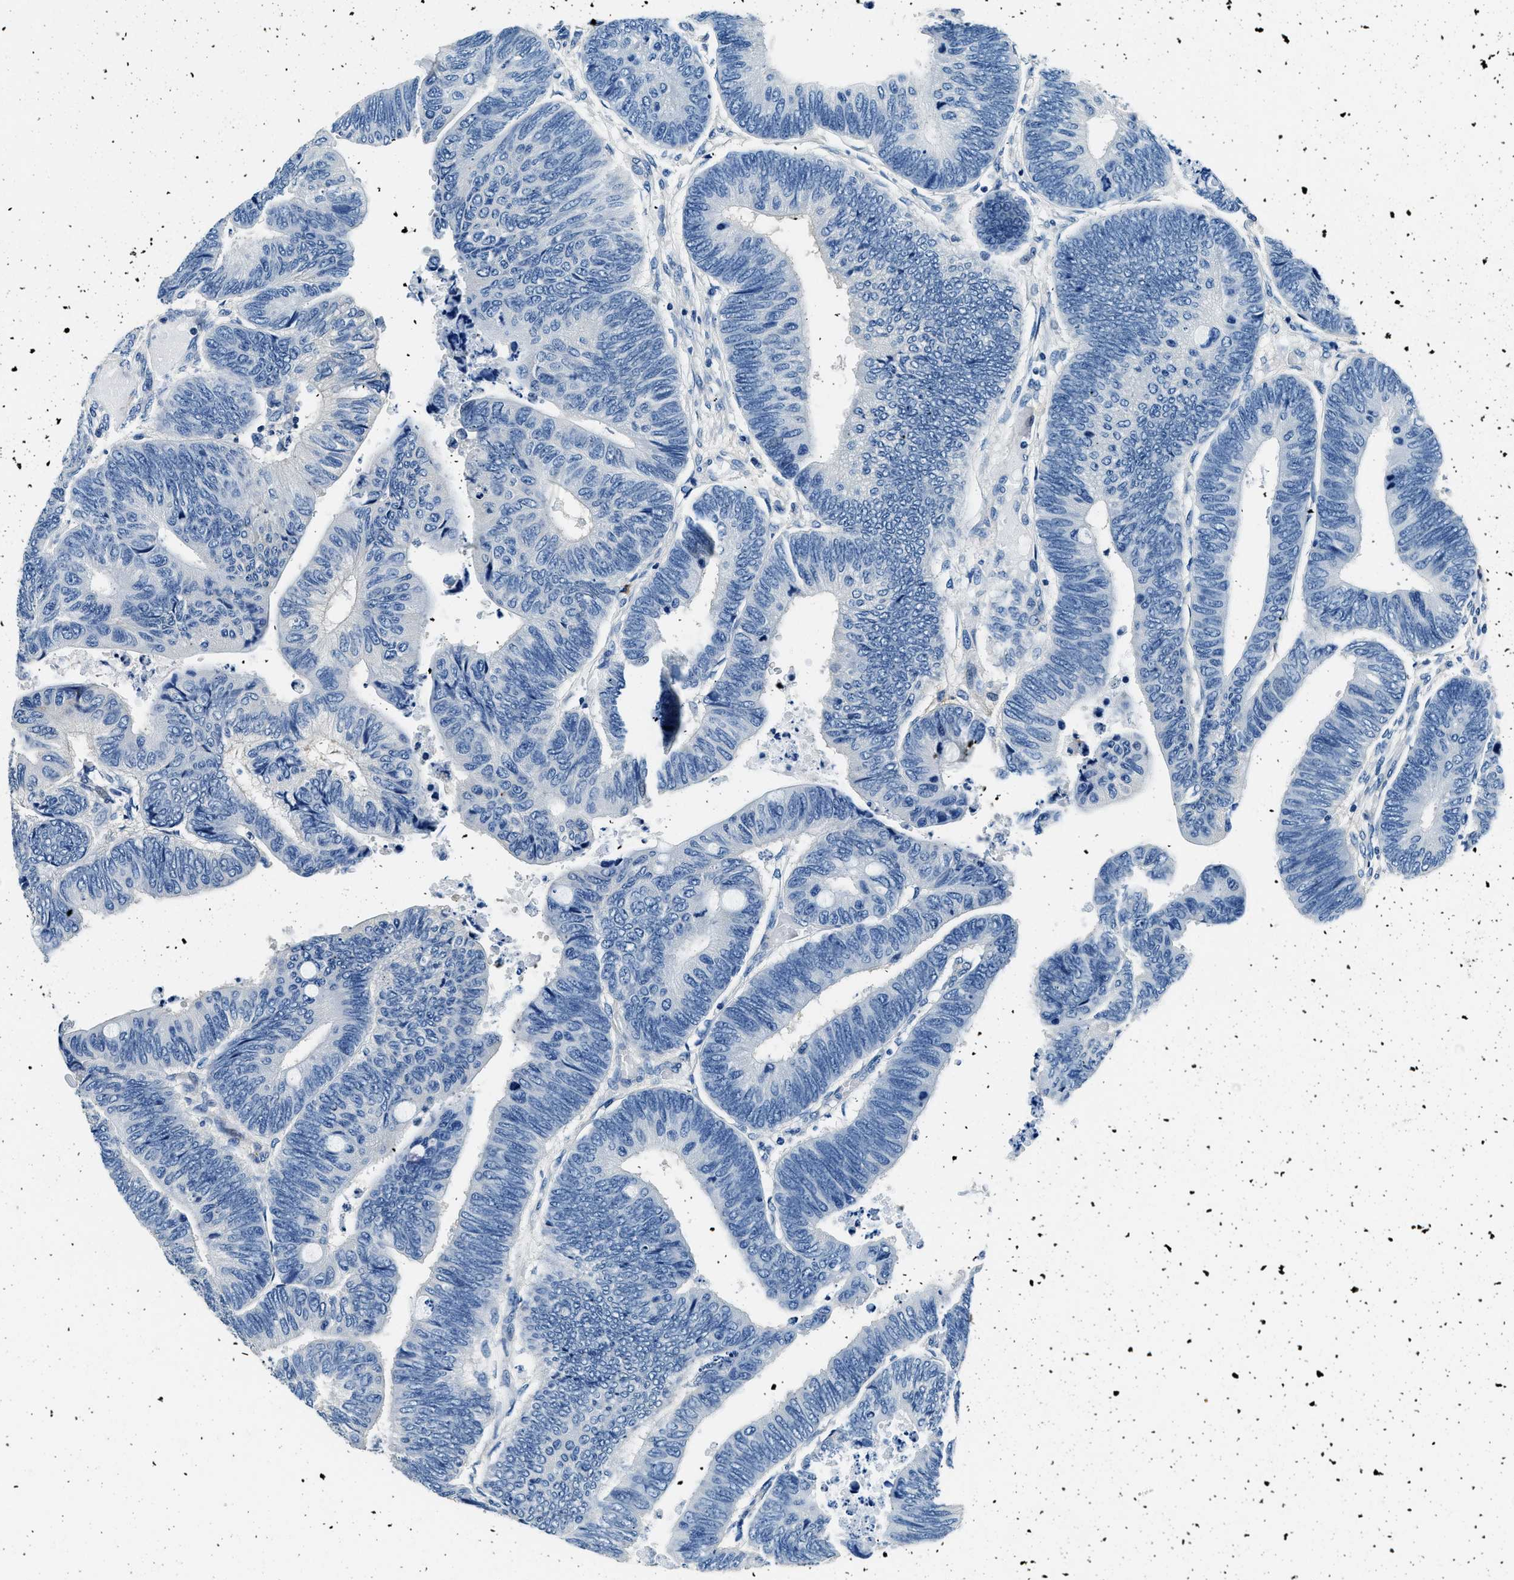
{"staining": {"intensity": "negative", "quantity": "none", "location": "none"}, "tissue": "colorectal cancer", "cell_type": "Tumor cells", "image_type": "cancer", "snomed": [{"axis": "morphology", "description": "Normal tissue, NOS"}, {"axis": "morphology", "description": "Adenocarcinoma, NOS"}, {"axis": "topography", "description": "Rectum"}, {"axis": "topography", "description": "Peripheral nerve tissue"}], "caption": "Tumor cells show no significant positivity in colorectal cancer (adenocarcinoma). (Brightfield microscopy of DAB immunohistochemistry at high magnification).", "gene": "TMEM186", "patient": {"sex": "male", "age": 92}}